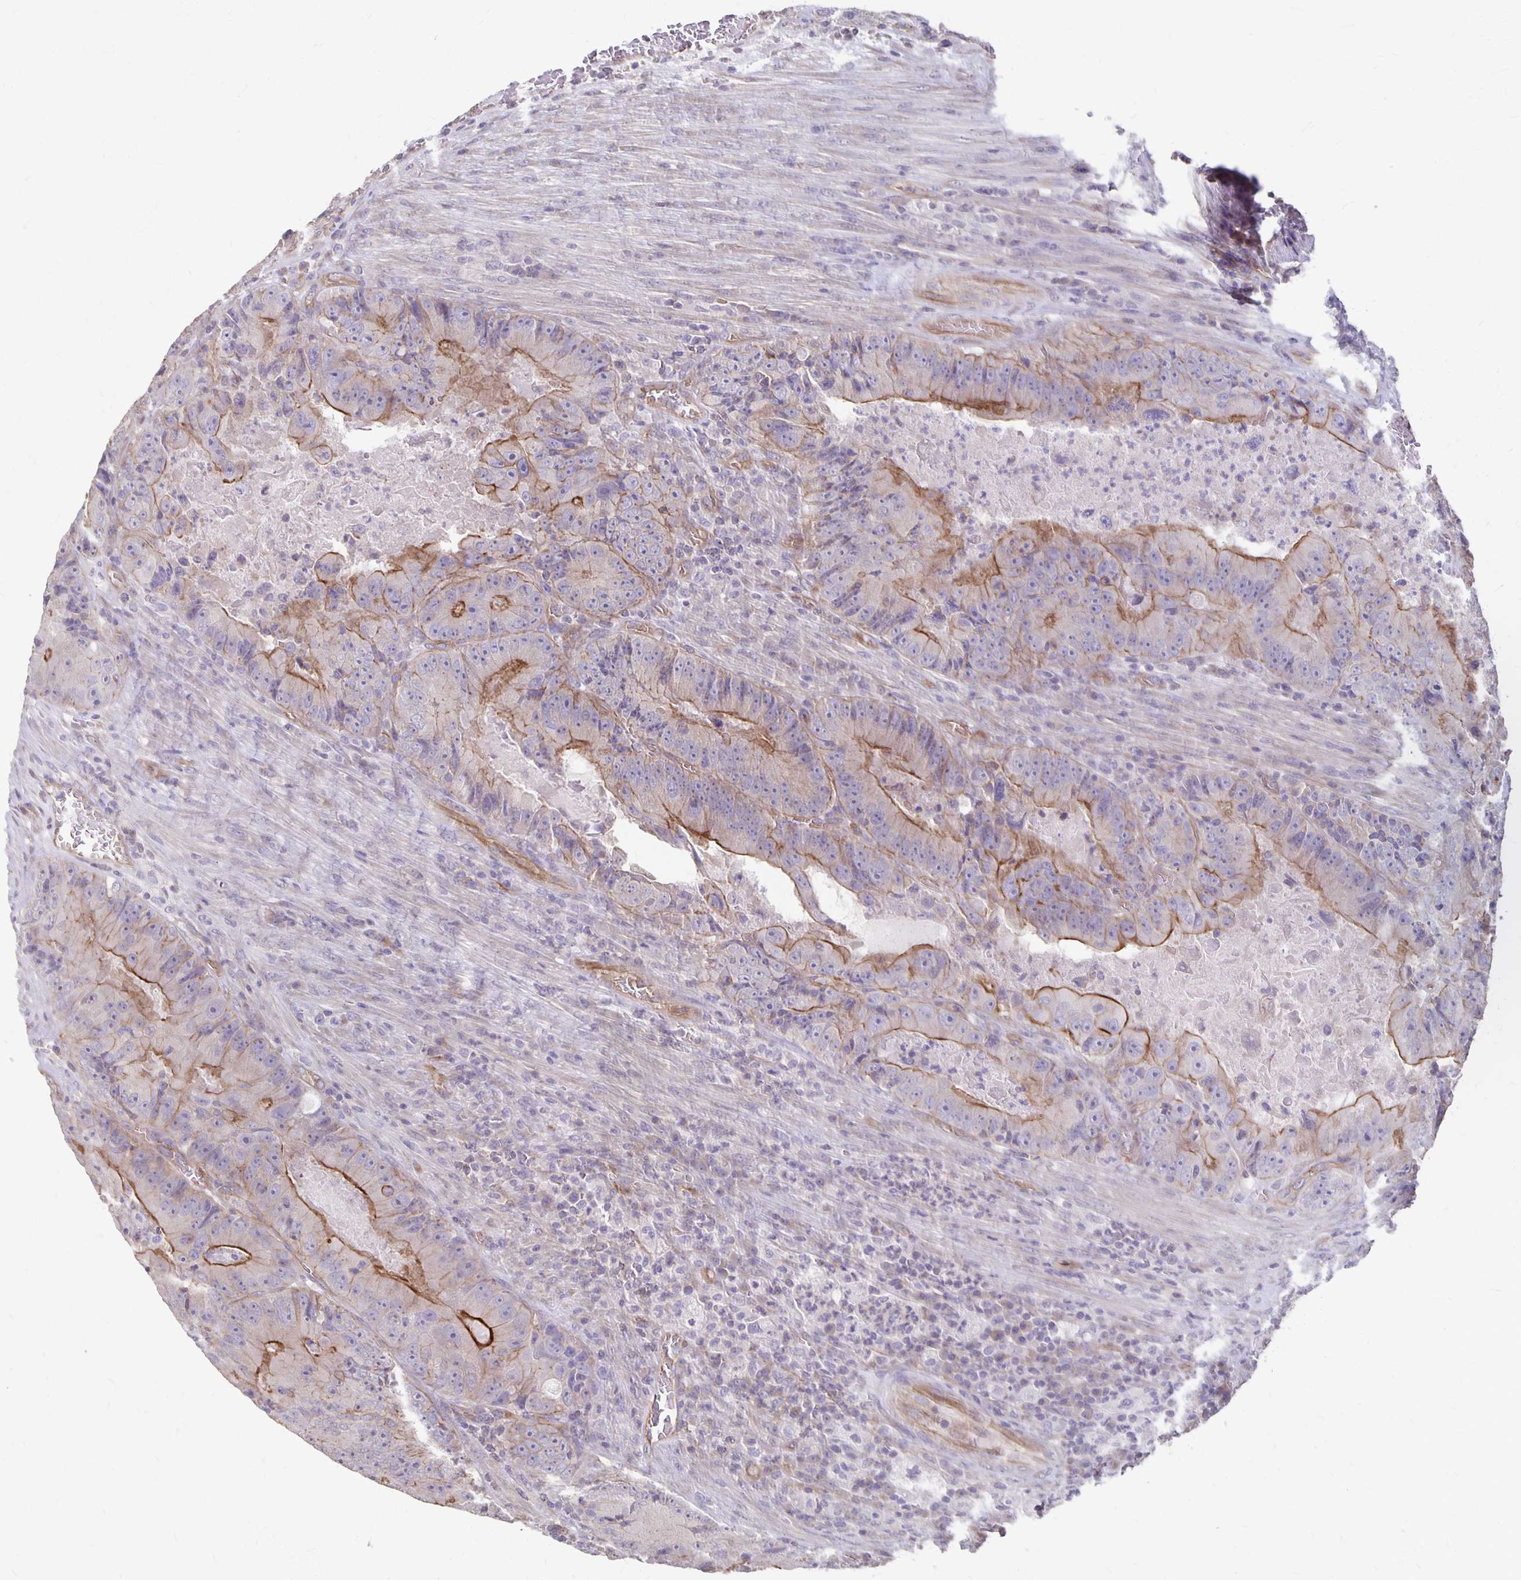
{"staining": {"intensity": "moderate", "quantity": "25%-75%", "location": "cytoplasmic/membranous"}, "tissue": "colorectal cancer", "cell_type": "Tumor cells", "image_type": "cancer", "snomed": [{"axis": "morphology", "description": "Adenocarcinoma, NOS"}, {"axis": "topography", "description": "Colon"}], "caption": "Colorectal cancer stained with DAB immunohistochemistry (IHC) reveals medium levels of moderate cytoplasmic/membranous staining in about 25%-75% of tumor cells. Using DAB (3,3'-diaminobenzidine) (brown) and hematoxylin (blue) stains, captured at high magnification using brightfield microscopy.", "gene": "PPP1R3E", "patient": {"sex": "female", "age": 86}}